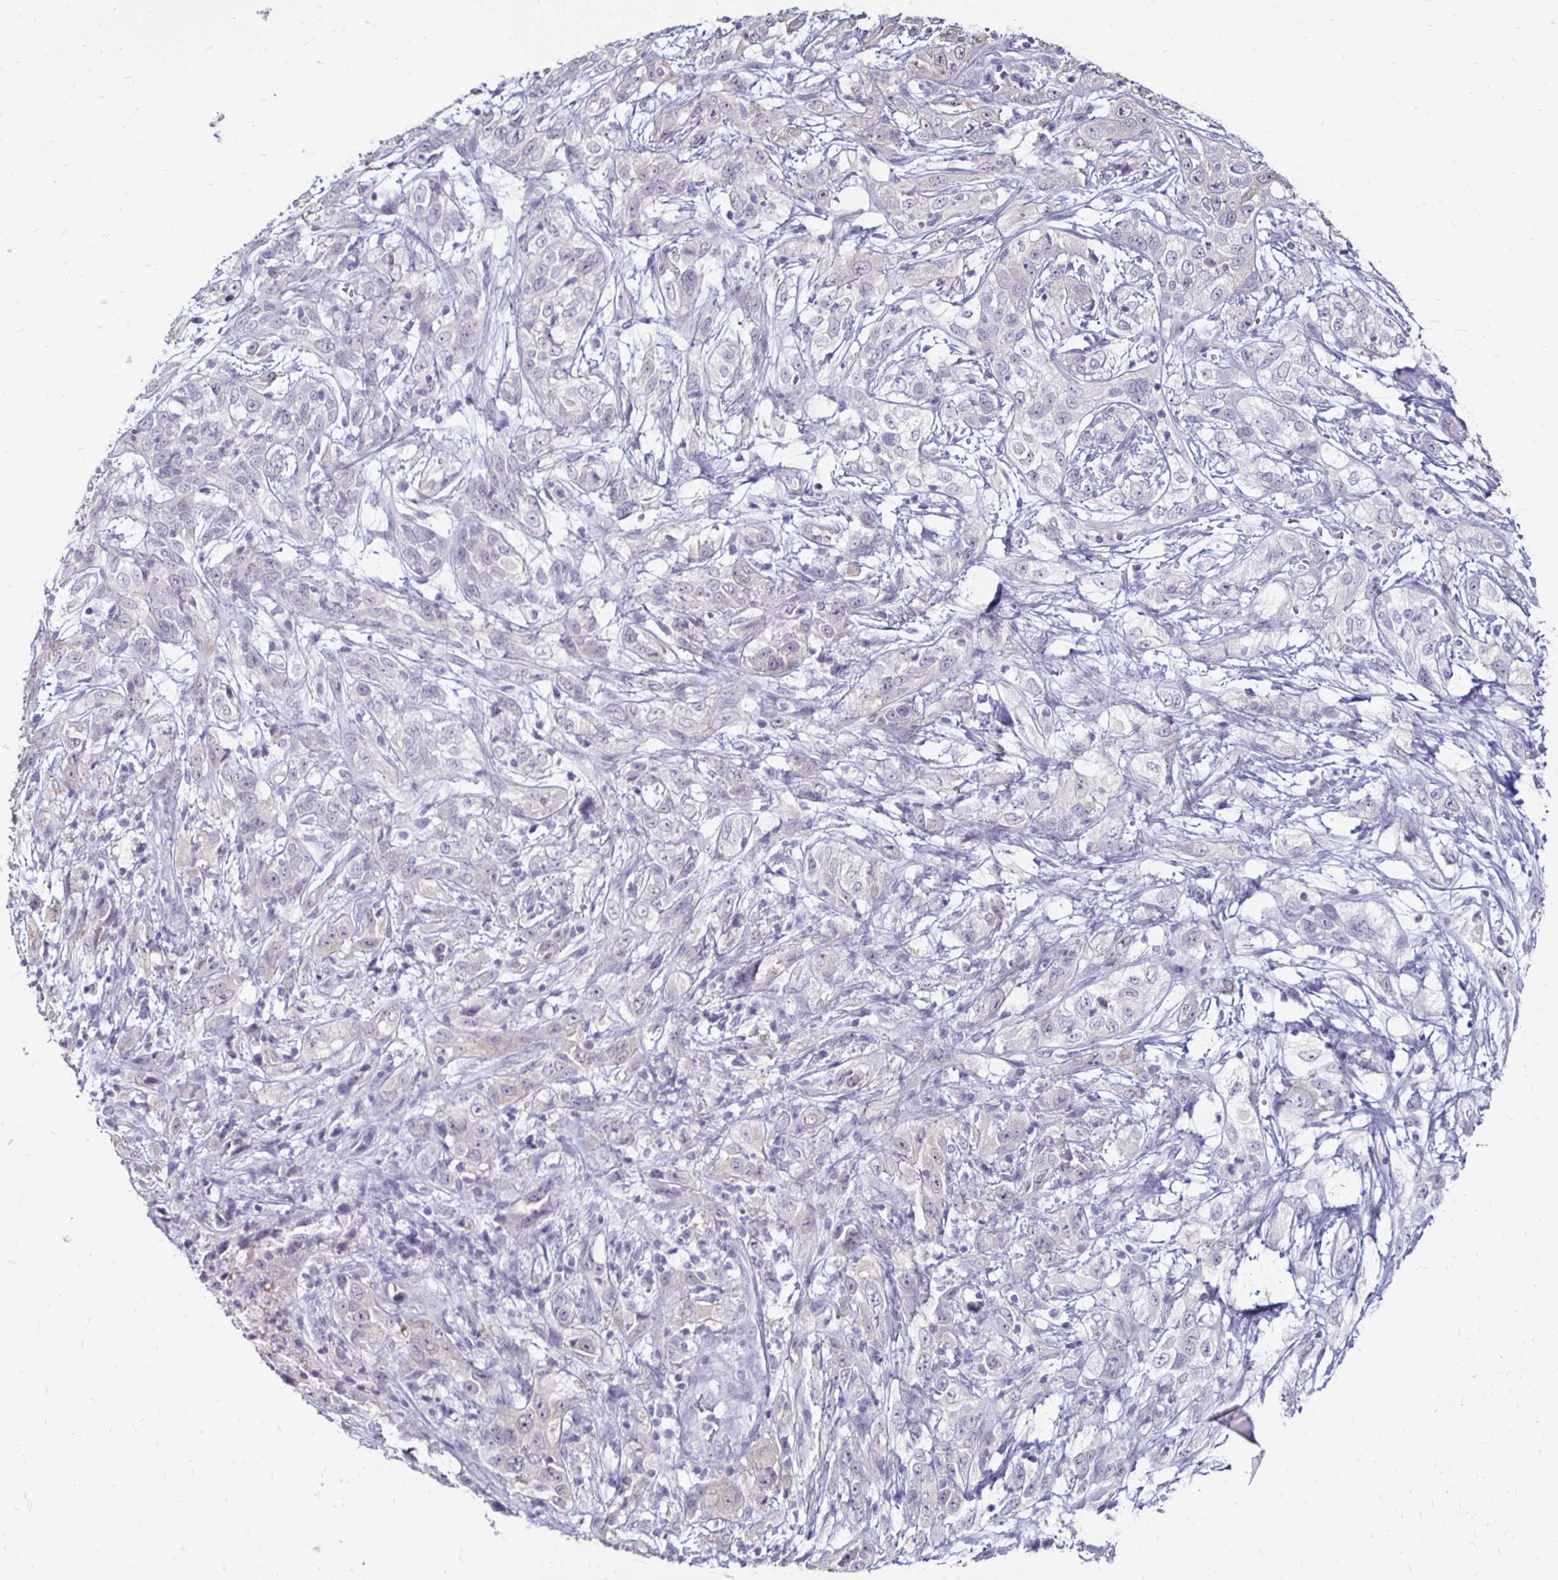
{"staining": {"intensity": "negative", "quantity": "none", "location": "none"}, "tissue": "cervical cancer", "cell_type": "Tumor cells", "image_type": "cancer", "snomed": [{"axis": "morphology", "description": "Adenocarcinoma, NOS"}, {"axis": "topography", "description": "Cervix"}], "caption": "Immunohistochemistry of cervical cancer displays no staining in tumor cells.", "gene": "TOMM34", "patient": {"sex": "female", "age": 40}}